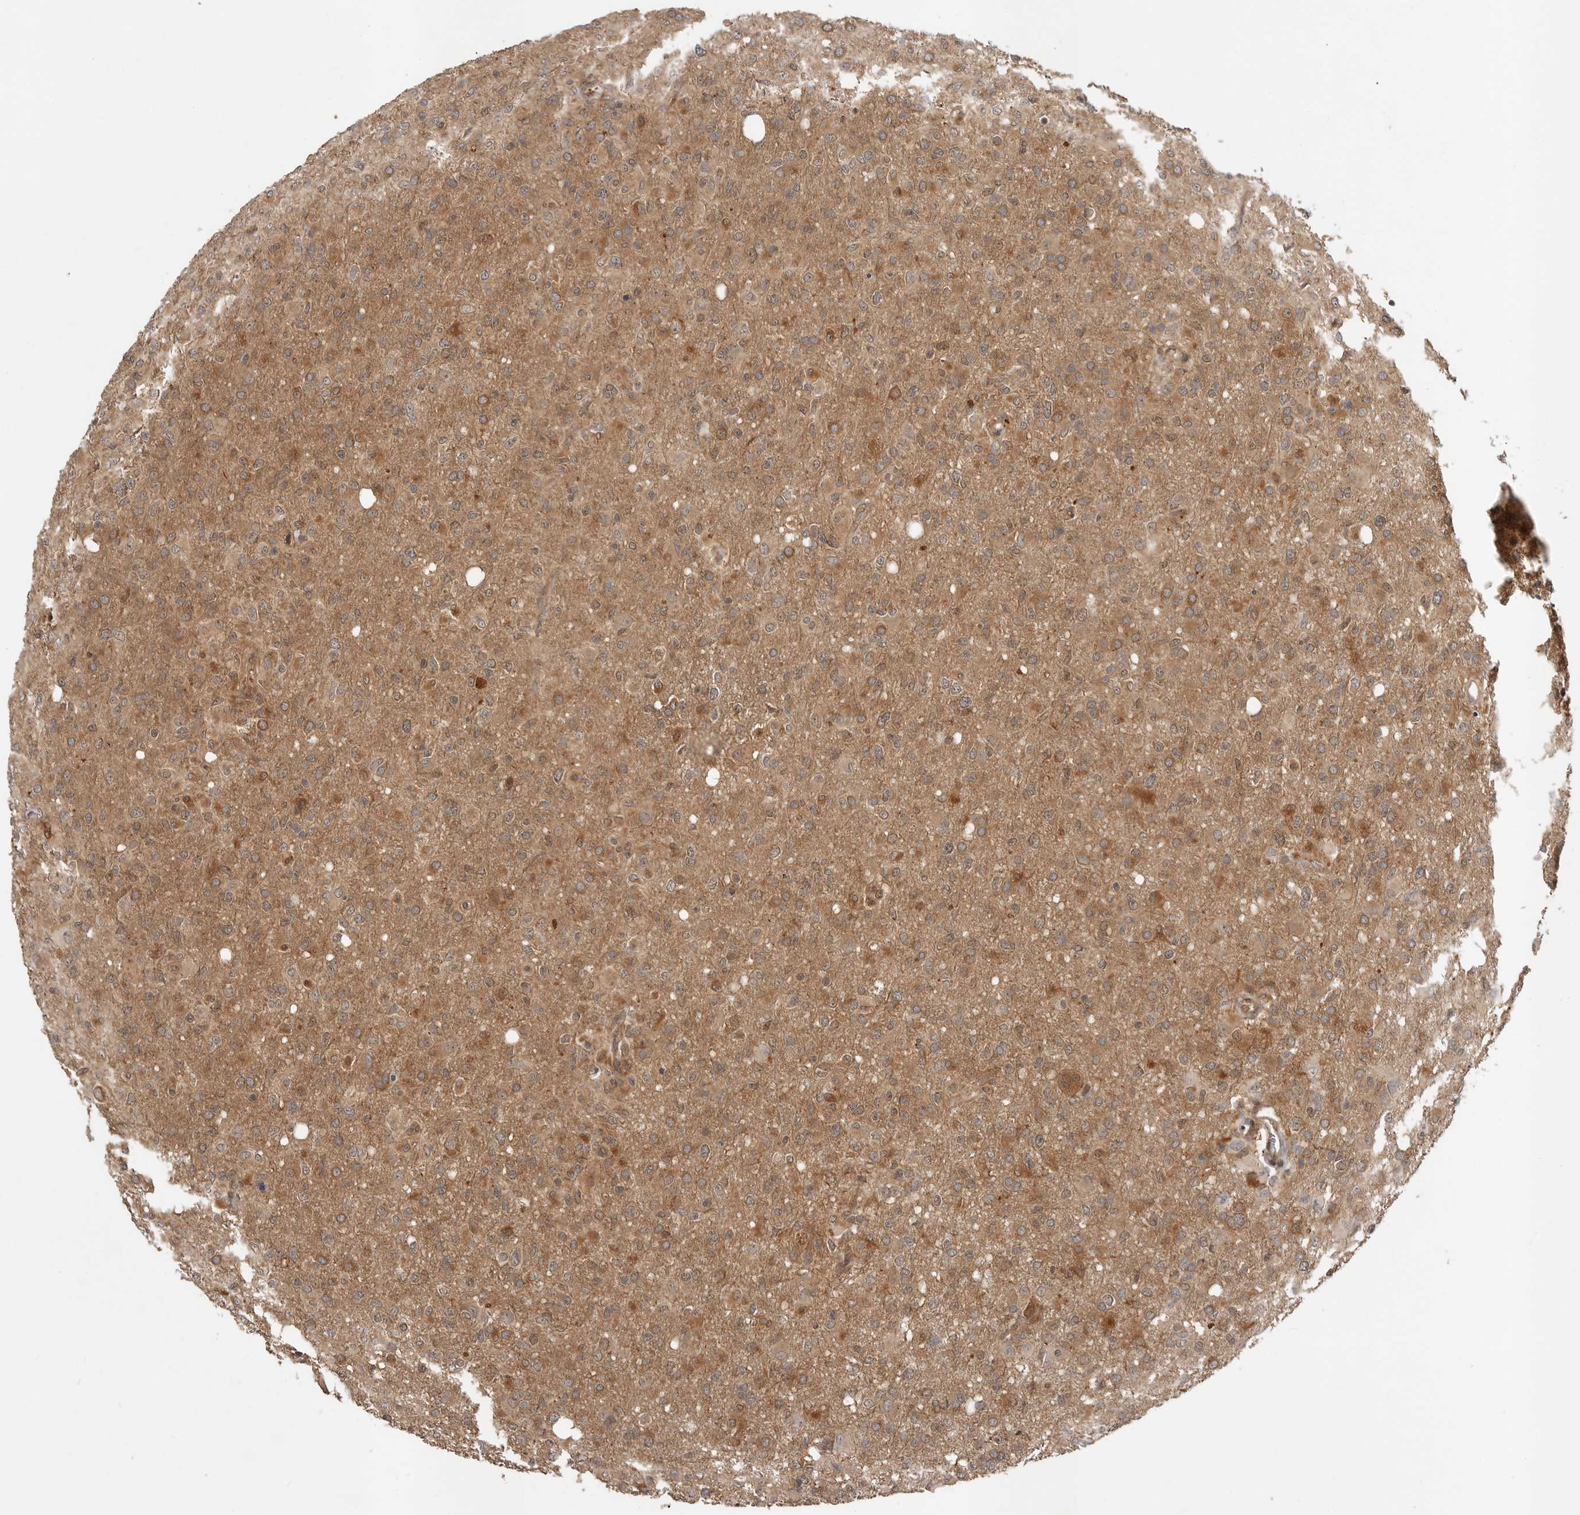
{"staining": {"intensity": "moderate", "quantity": ">75%", "location": "cytoplasmic/membranous"}, "tissue": "glioma", "cell_type": "Tumor cells", "image_type": "cancer", "snomed": [{"axis": "morphology", "description": "Glioma, malignant, High grade"}, {"axis": "topography", "description": "Brain"}], "caption": "This image shows immunohistochemistry (IHC) staining of glioma, with medium moderate cytoplasmic/membranous expression in about >75% of tumor cells.", "gene": "OSBPL9", "patient": {"sex": "female", "age": 57}}